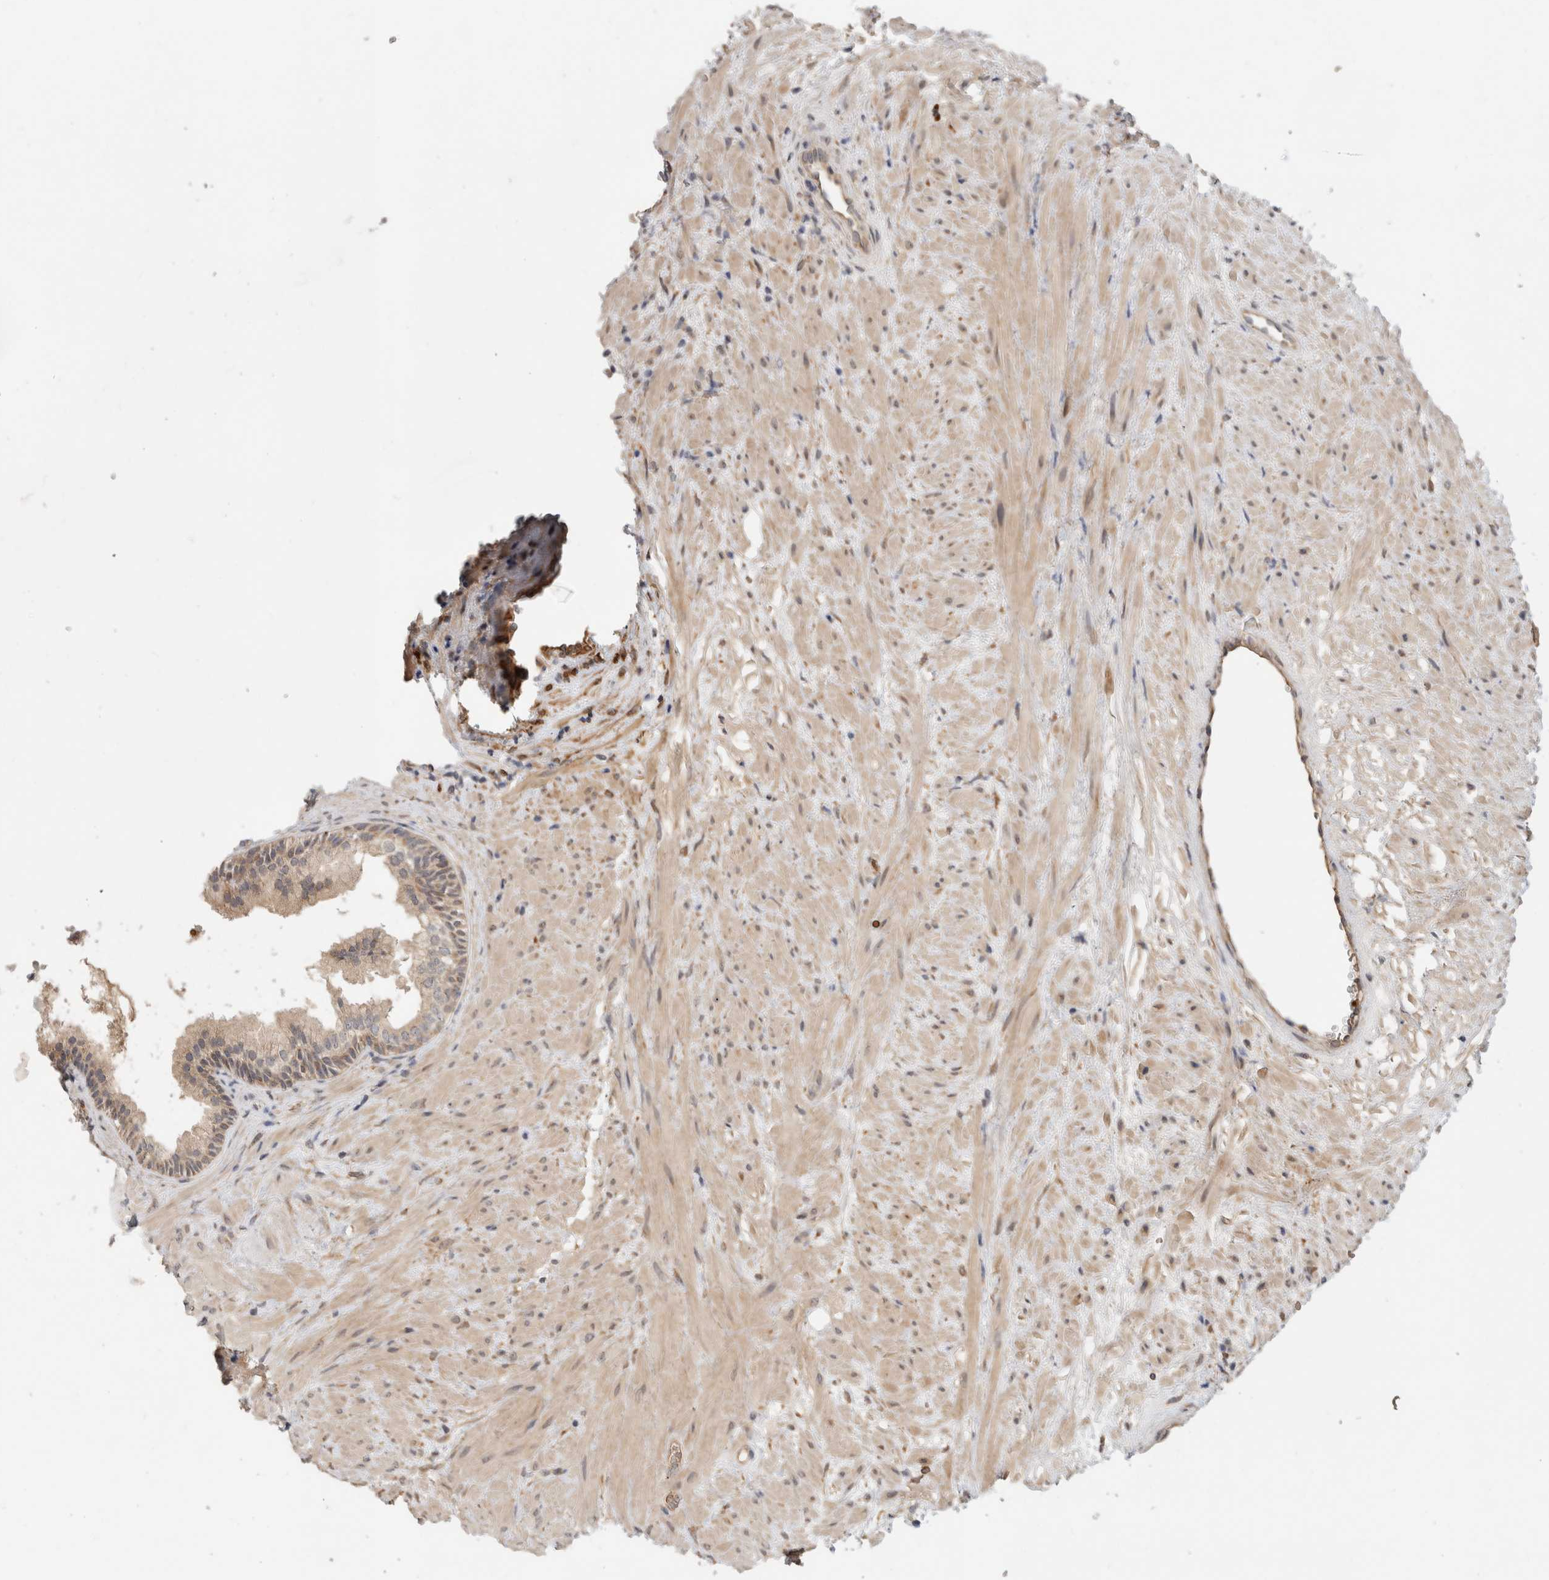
{"staining": {"intensity": "moderate", "quantity": ">75%", "location": "cytoplasmic/membranous"}, "tissue": "prostate", "cell_type": "Glandular cells", "image_type": "normal", "snomed": [{"axis": "morphology", "description": "Normal tissue, NOS"}, {"axis": "topography", "description": "Prostate"}], "caption": "Moderate cytoplasmic/membranous staining for a protein is identified in approximately >75% of glandular cells of normal prostate using immunohistochemistry (IHC).", "gene": "APOL2", "patient": {"sex": "male", "age": 76}}